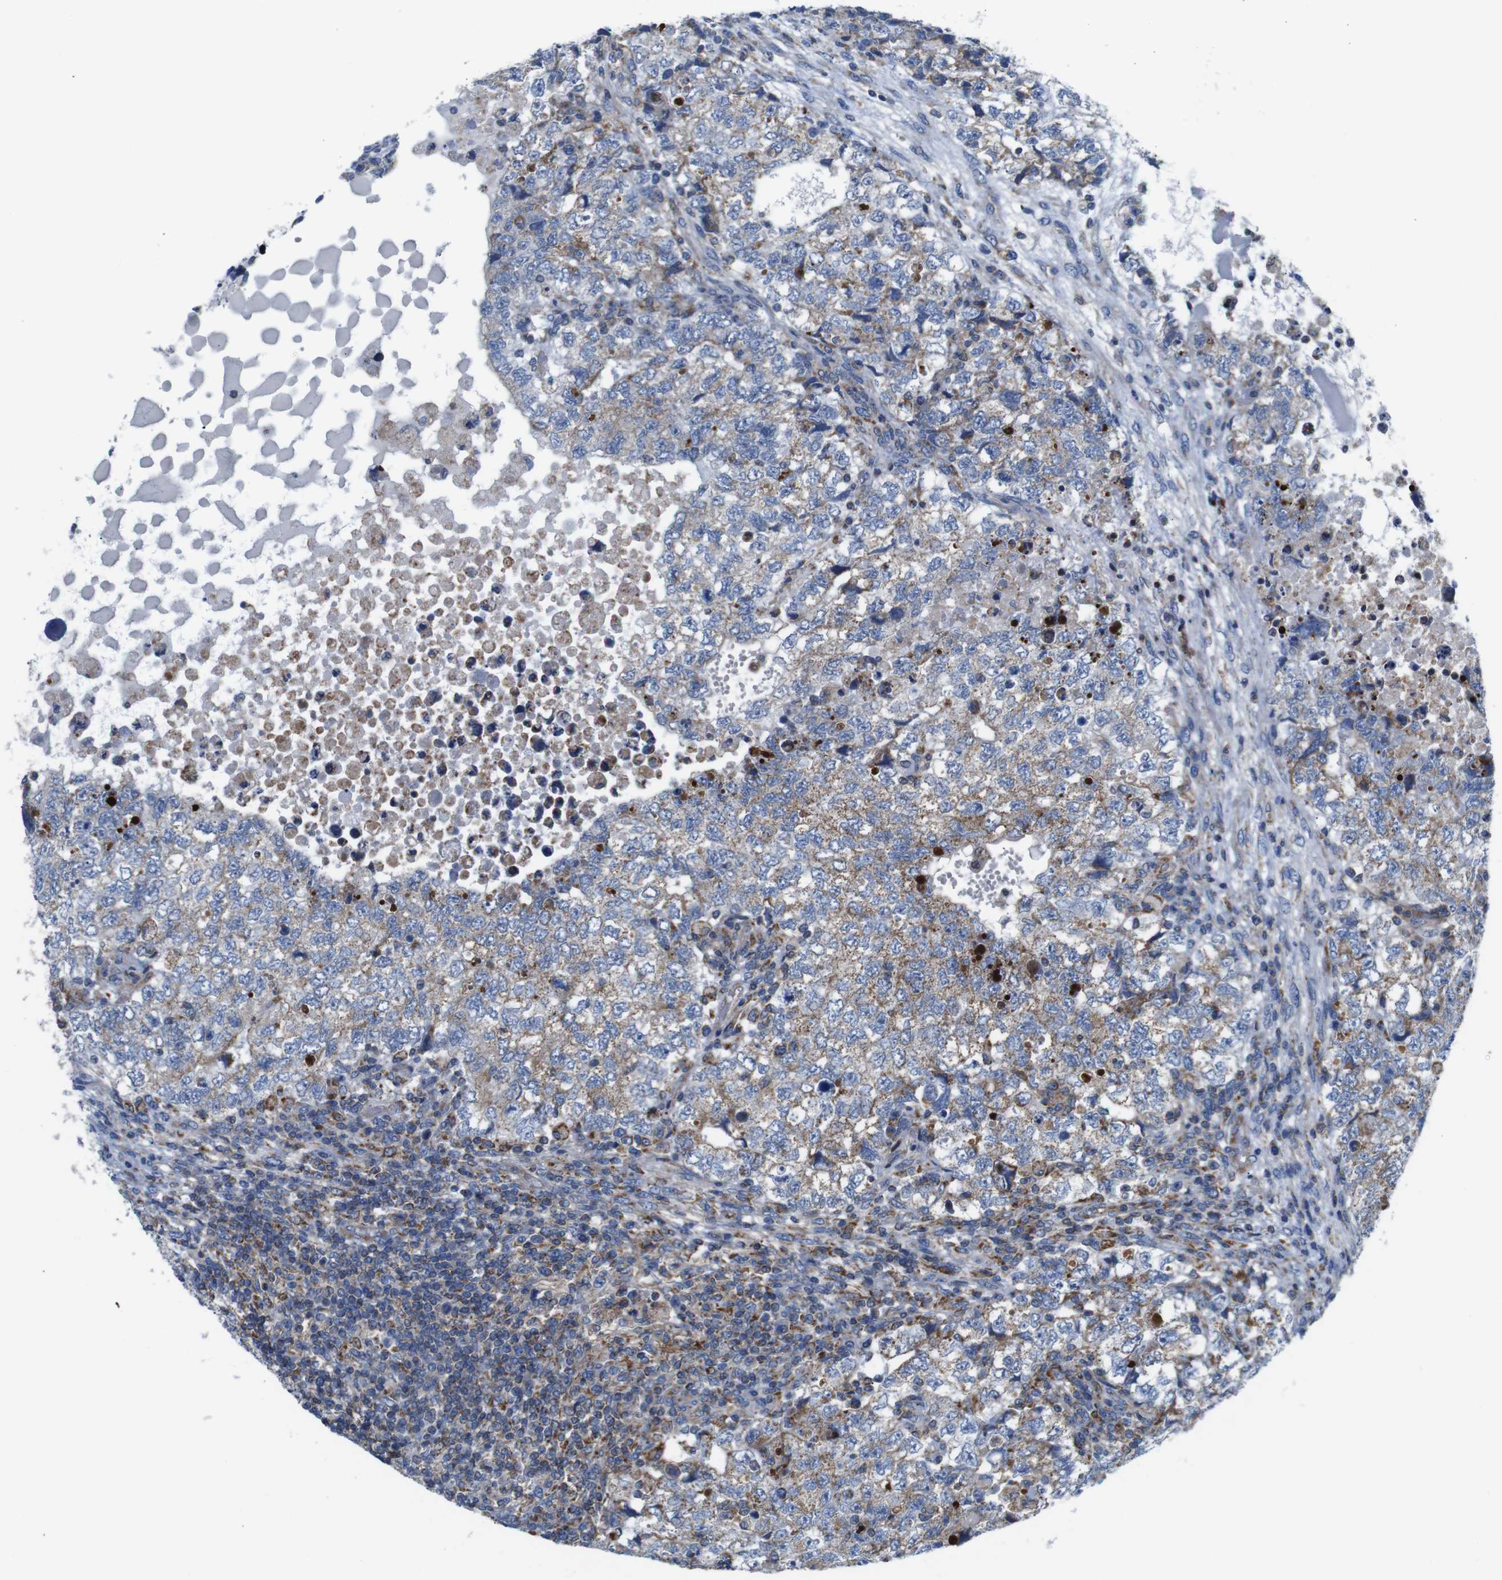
{"staining": {"intensity": "moderate", "quantity": ">75%", "location": "cytoplasmic/membranous"}, "tissue": "testis cancer", "cell_type": "Tumor cells", "image_type": "cancer", "snomed": [{"axis": "morphology", "description": "Carcinoma, Embryonal, NOS"}, {"axis": "topography", "description": "Testis"}], "caption": "Human testis cancer stained for a protein (brown) reveals moderate cytoplasmic/membranous positive expression in approximately >75% of tumor cells.", "gene": "PDCD1LG2", "patient": {"sex": "male", "age": 36}}